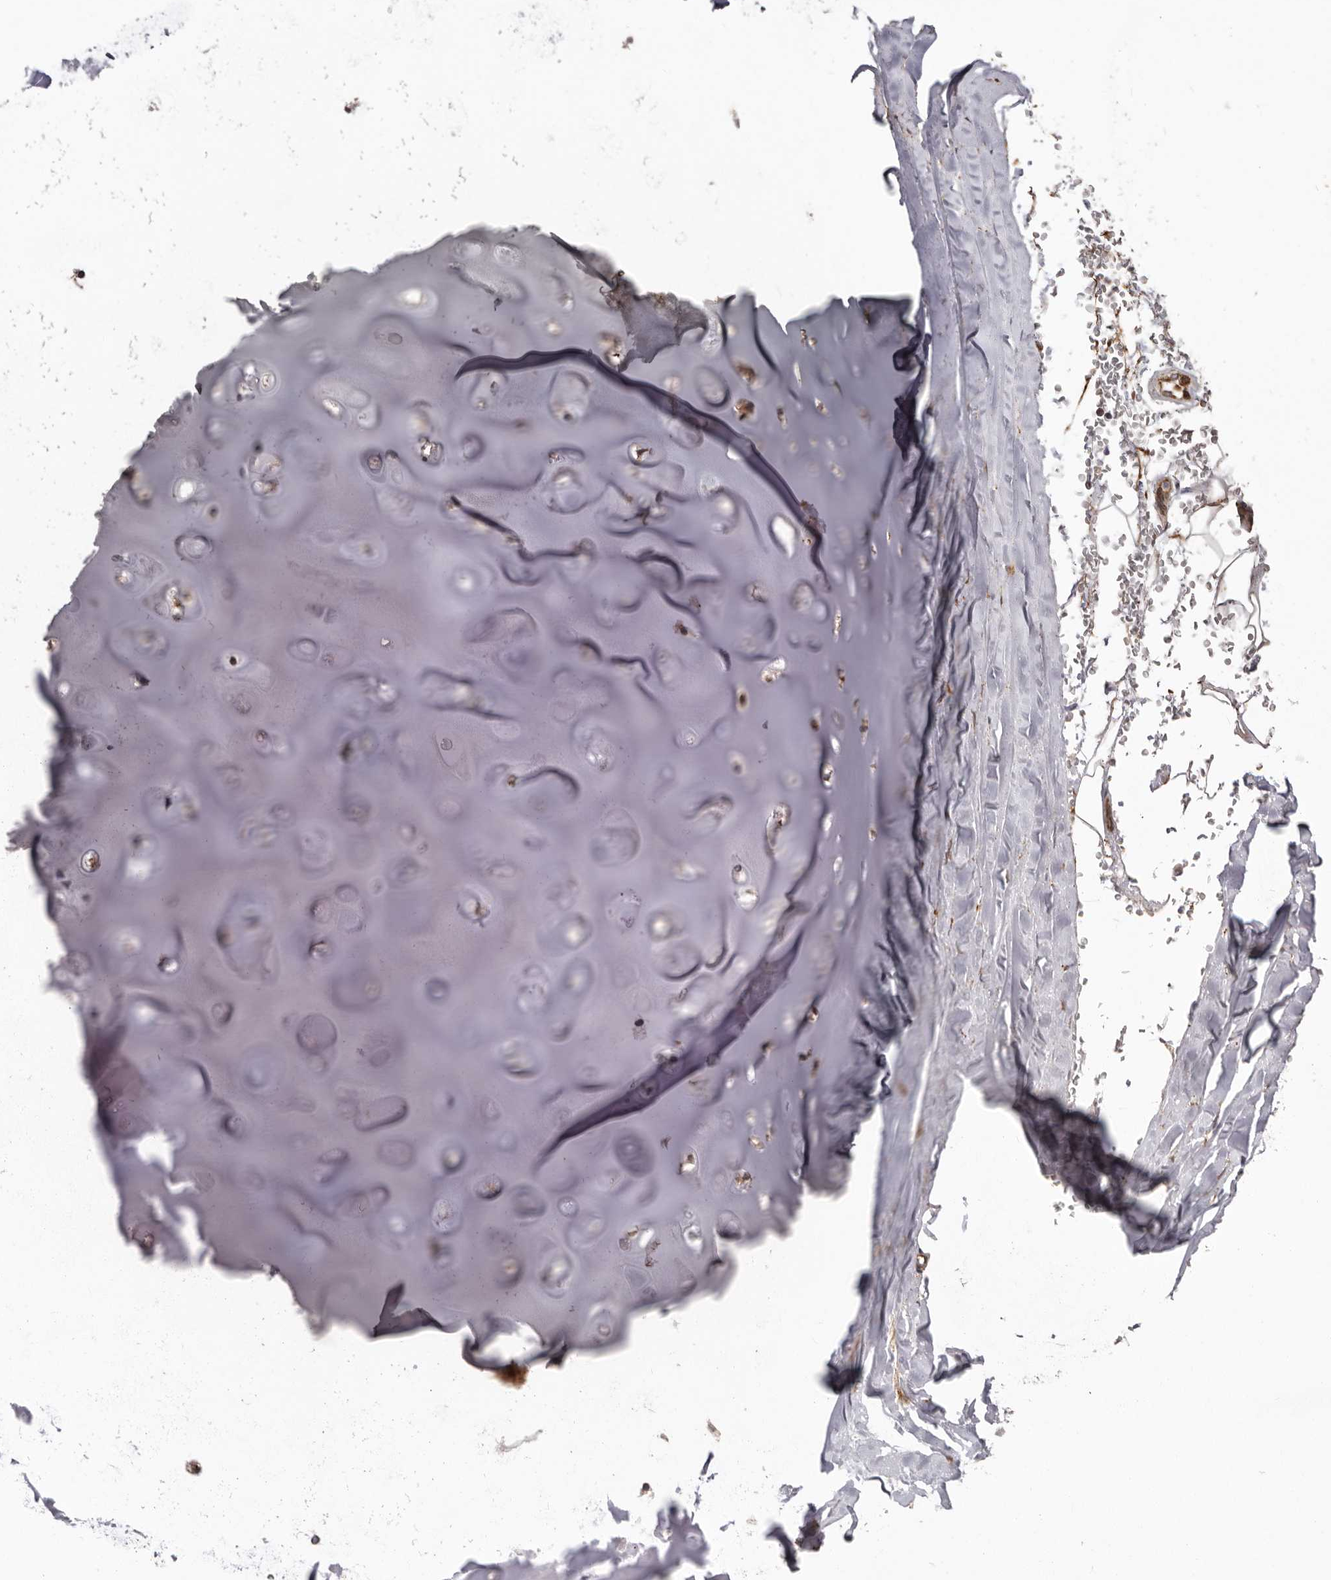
{"staining": {"intensity": "moderate", "quantity": "<25%", "location": "cytoplasmic/membranous"}, "tissue": "adipose tissue", "cell_type": "Adipocytes", "image_type": "normal", "snomed": [{"axis": "morphology", "description": "Normal tissue, NOS"}, {"axis": "topography", "description": "Cartilage tissue"}], "caption": "The histopathology image displays staining of normal adipose tissue, revealing moderate cytoplasmic/membranous protein staining (brown color) within adipocytes.", "gene": "NUP43", "patient": {"sex": "female", "age": 63}}